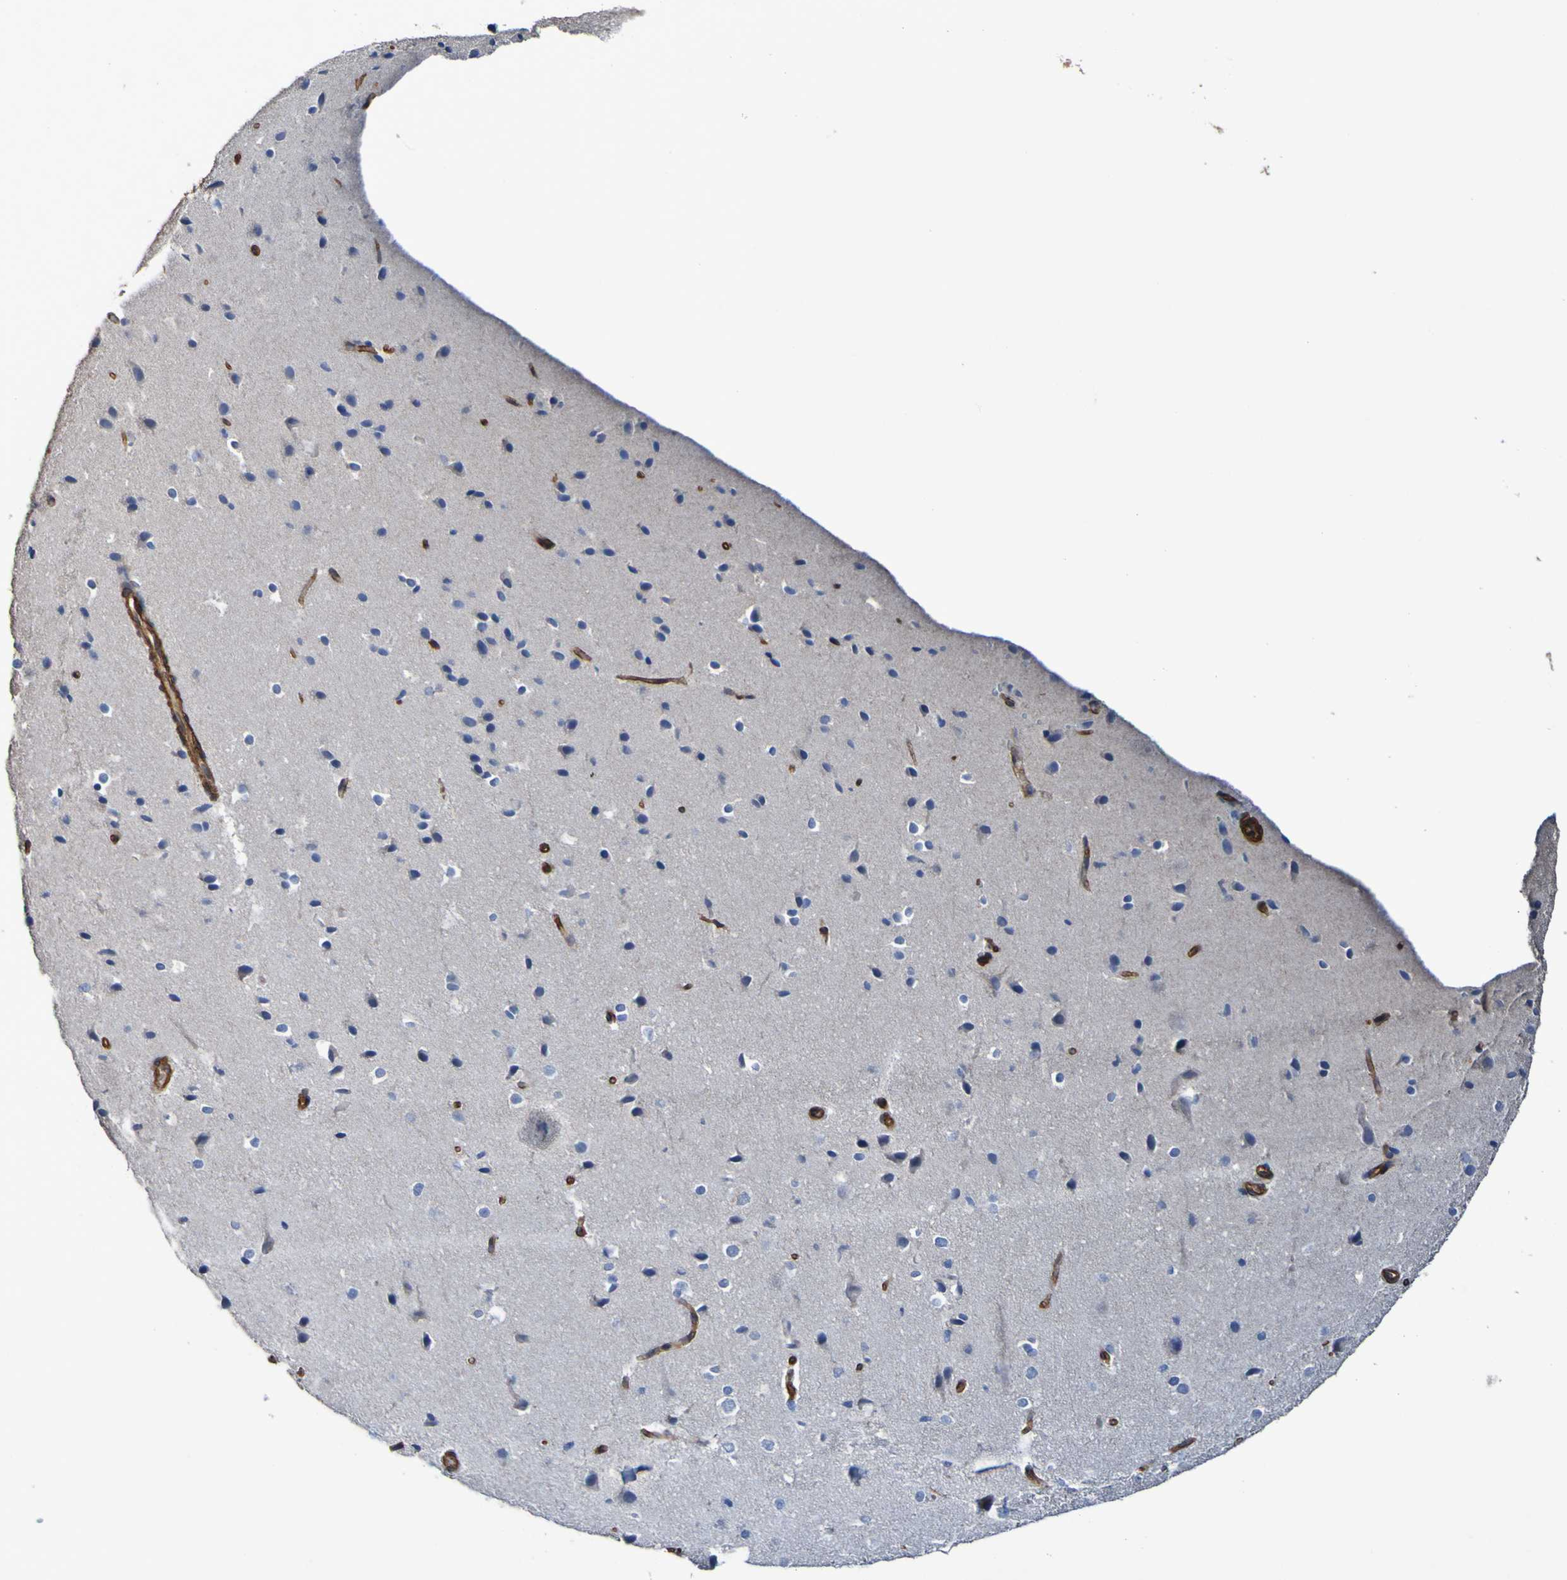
{"staining": {"intensity": "strong", "quantity": ">75%", "location": "cytoplasmic/membranous"}, "tissue": "cerebral cortex", "cell_type": "Endothelial cells", "image_type": "normal", "snomed": [{"axis": "morphology", "description": "Normal tissue, NOS"}, {"axis": "morphology", "description": "Developmental malformation"}, {"axis": "topography", "description": "Cerebral cortex"}], "caption": "This image shows IHC staining of unremarkable human cerebral cortex, with high strong cytoplasmic/membranous staining in about >75% of endothelial cells.", "gene": "ELMOD3", "patient": {"sex": "female", "age": 30}}